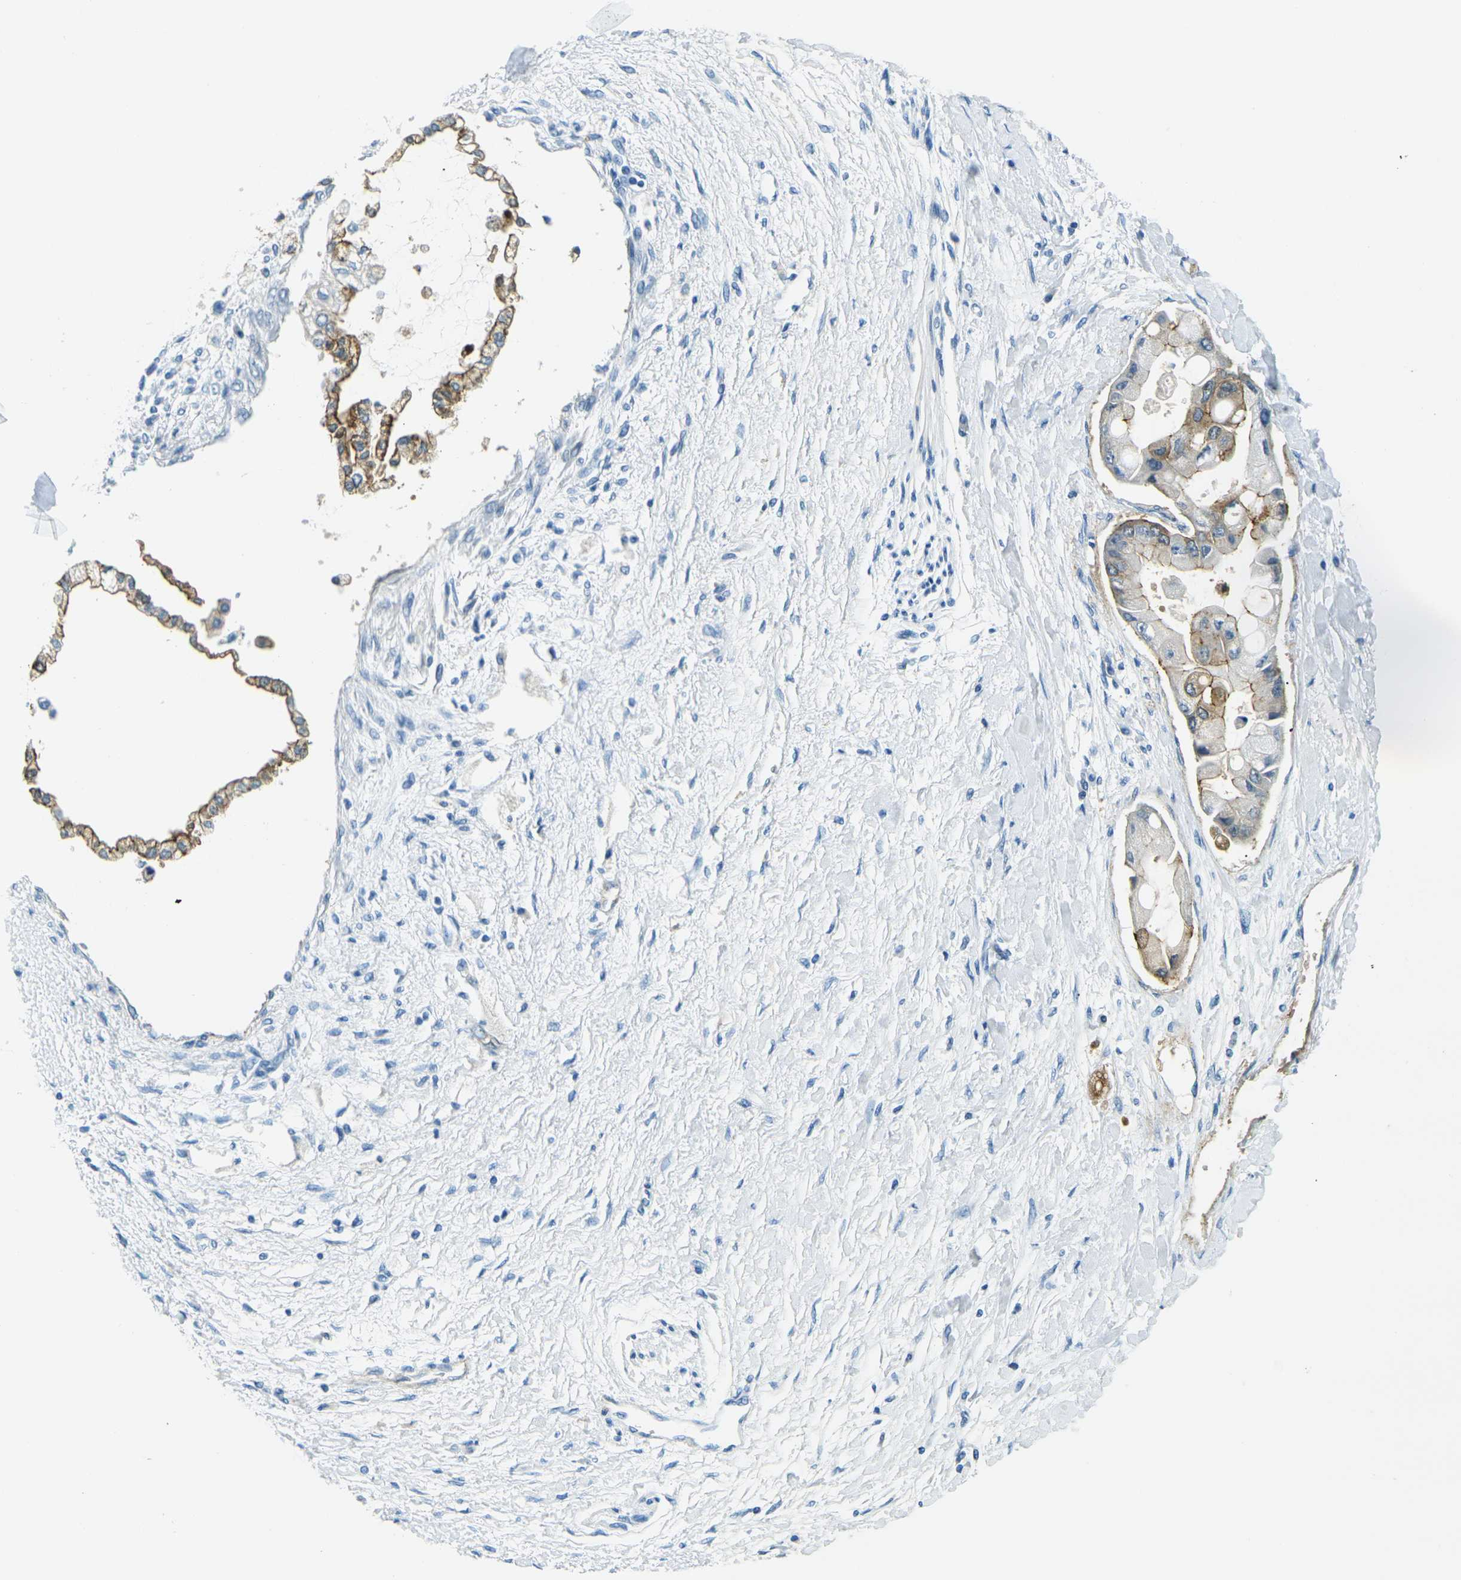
{"staining": {"intensity": "moderate", "quantity": "25%-75%", "location": "cytoplasmic/membranous"}, "tissue": "liver cancer", "cell_type": "Tumor cells", "image_type": "cancer", "snomed": [{"axis": "morphology", "description": "Cholangiocarcinoma"}, {"axis": "topography", "description": "Liver"}], "caption": "Immunohistochemical staining of human liver cholangiocarcinoma exhibits moderate cytoplasmic/membranous protein expression in about 25%-75% of tumor cells. (DAB (3,3'-diaminobenzidine) IHC with brightfield microscopy, high magnification).", "gene": "OCLN", "patient": {"sex": "male", "age": 50}}